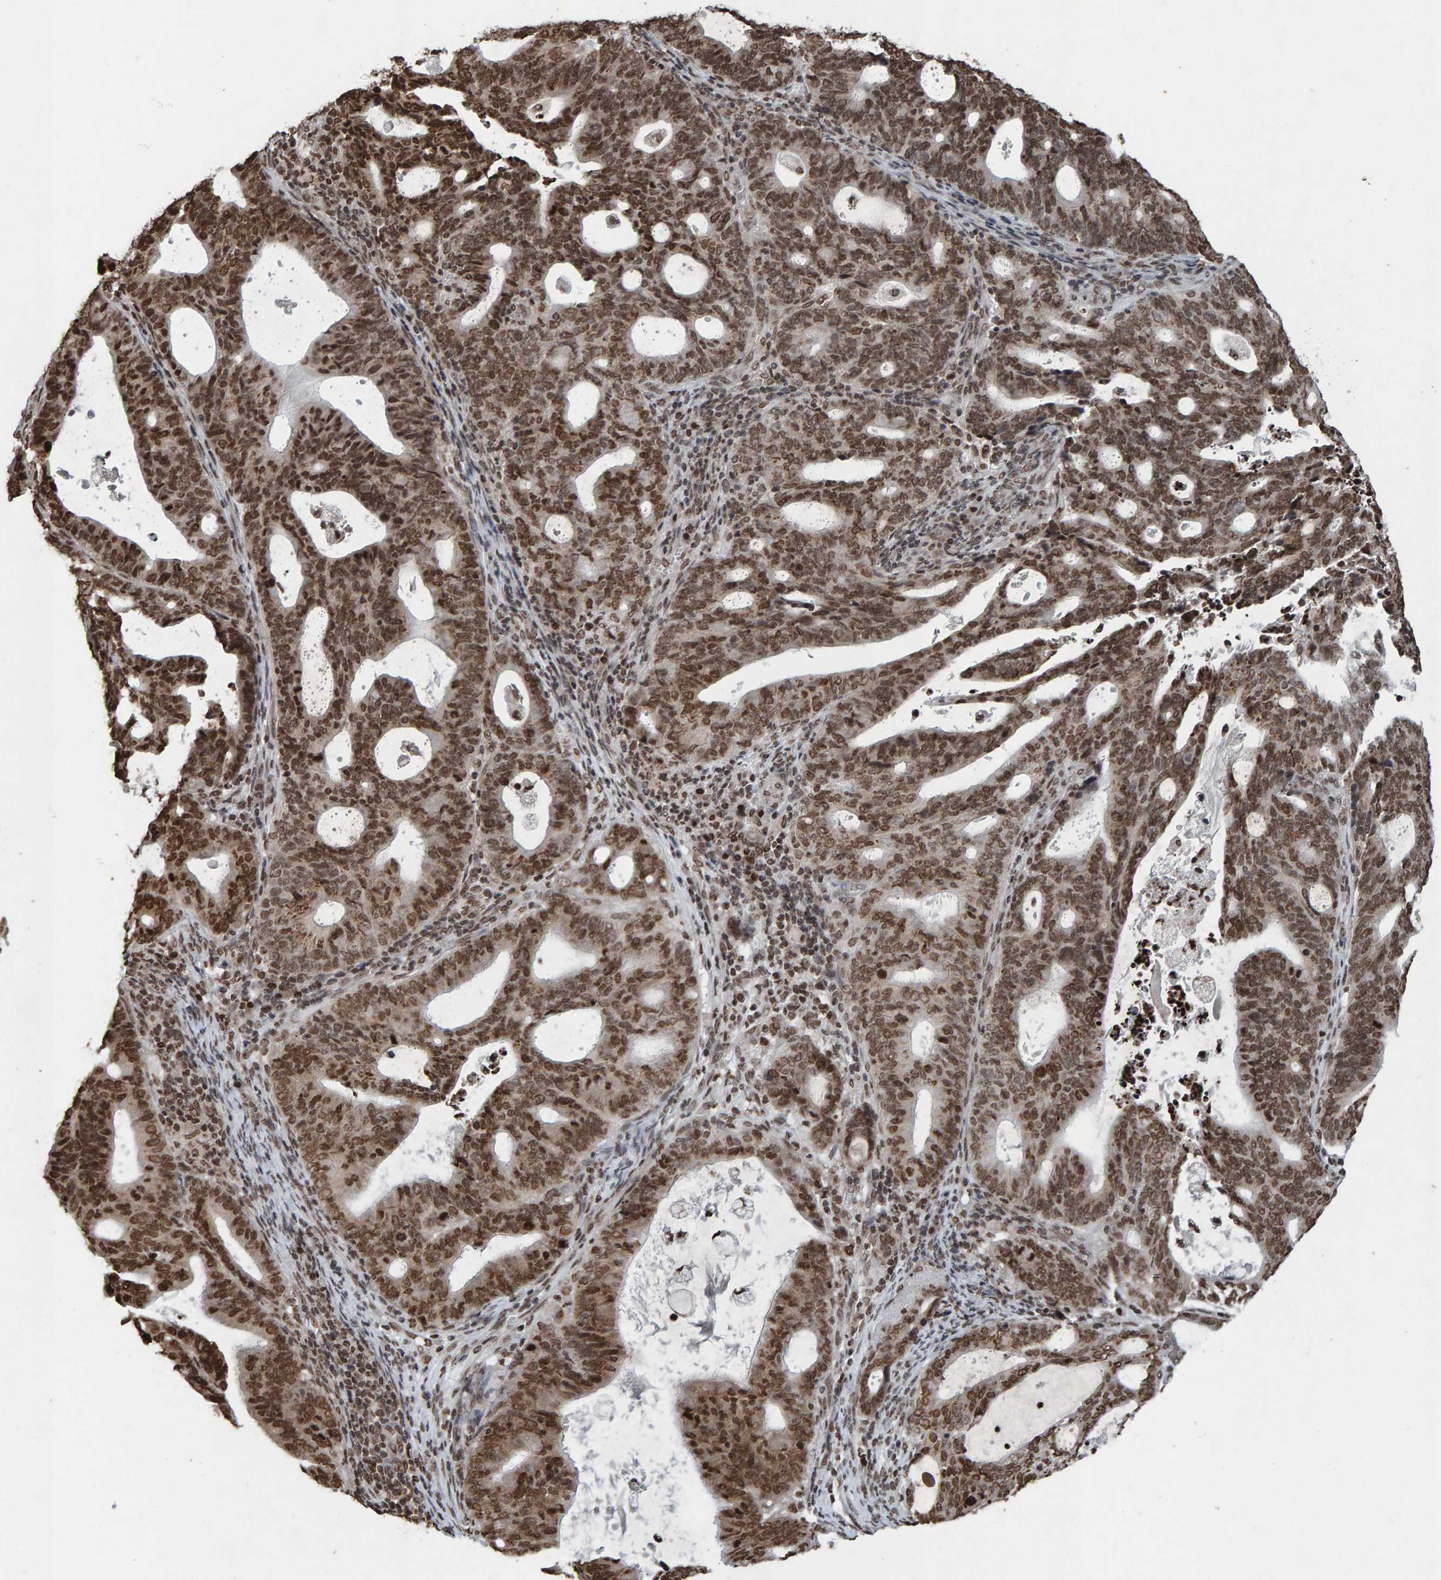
{"staining": {"intensity": "moderate", "quantity": ">75%", "location": "nuclear"}, "tissue": "endometrial cancer", "cell_type": "Tumor cells", "image_type": "cancer", "snomed": [{"axis": "morphology", "description": "Adenocarcinoma, NOS"}, {"axis": "topography", "description": "Uterus"}], "caption": "This photomicrograph exhibits endometrial cancer stained with immunohistochemistry to label a protein in brown. The nuclear of tumor cells show moderate positivity for the protein. Nuclei are counter-stained blue.", "gene": "H2AZ1", "patient": {"sex": "female", "age": 83}}